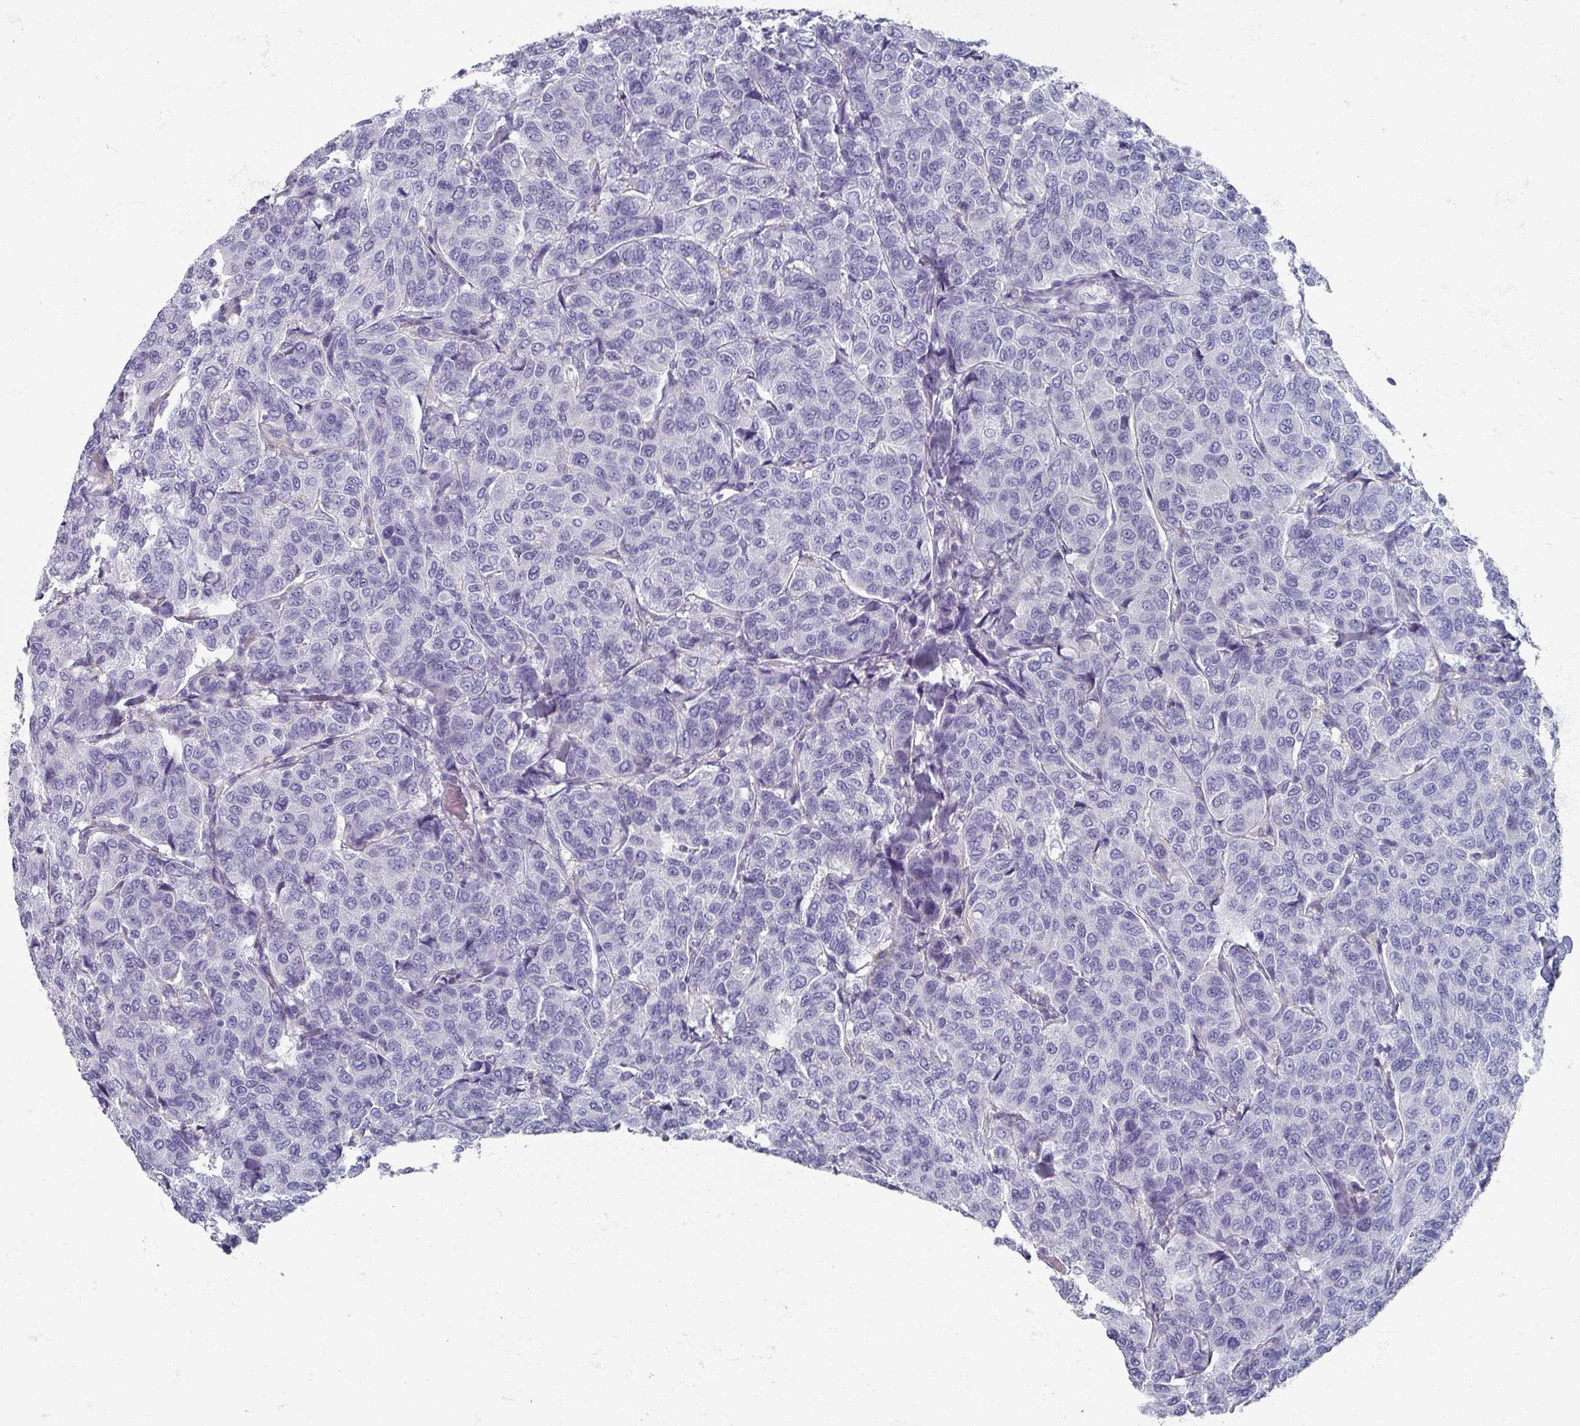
{"staining": {"intensity": "negative", "quantity": "none", "location": "none"}, "tissue": "breast cancer", "cell_type": "Tumor cells", "image_type": "cancer", "snomed": [{"axis": "morphology", "description": "Duct carcinoma"}, {"axis": "topography", "description": "Breast"}], "caption": "Tumor cells show no significant protein staining in breast infiltrating ductal carcinoma.", "gene": "OMG", "patient": {"sex": "female", "age": 55}}